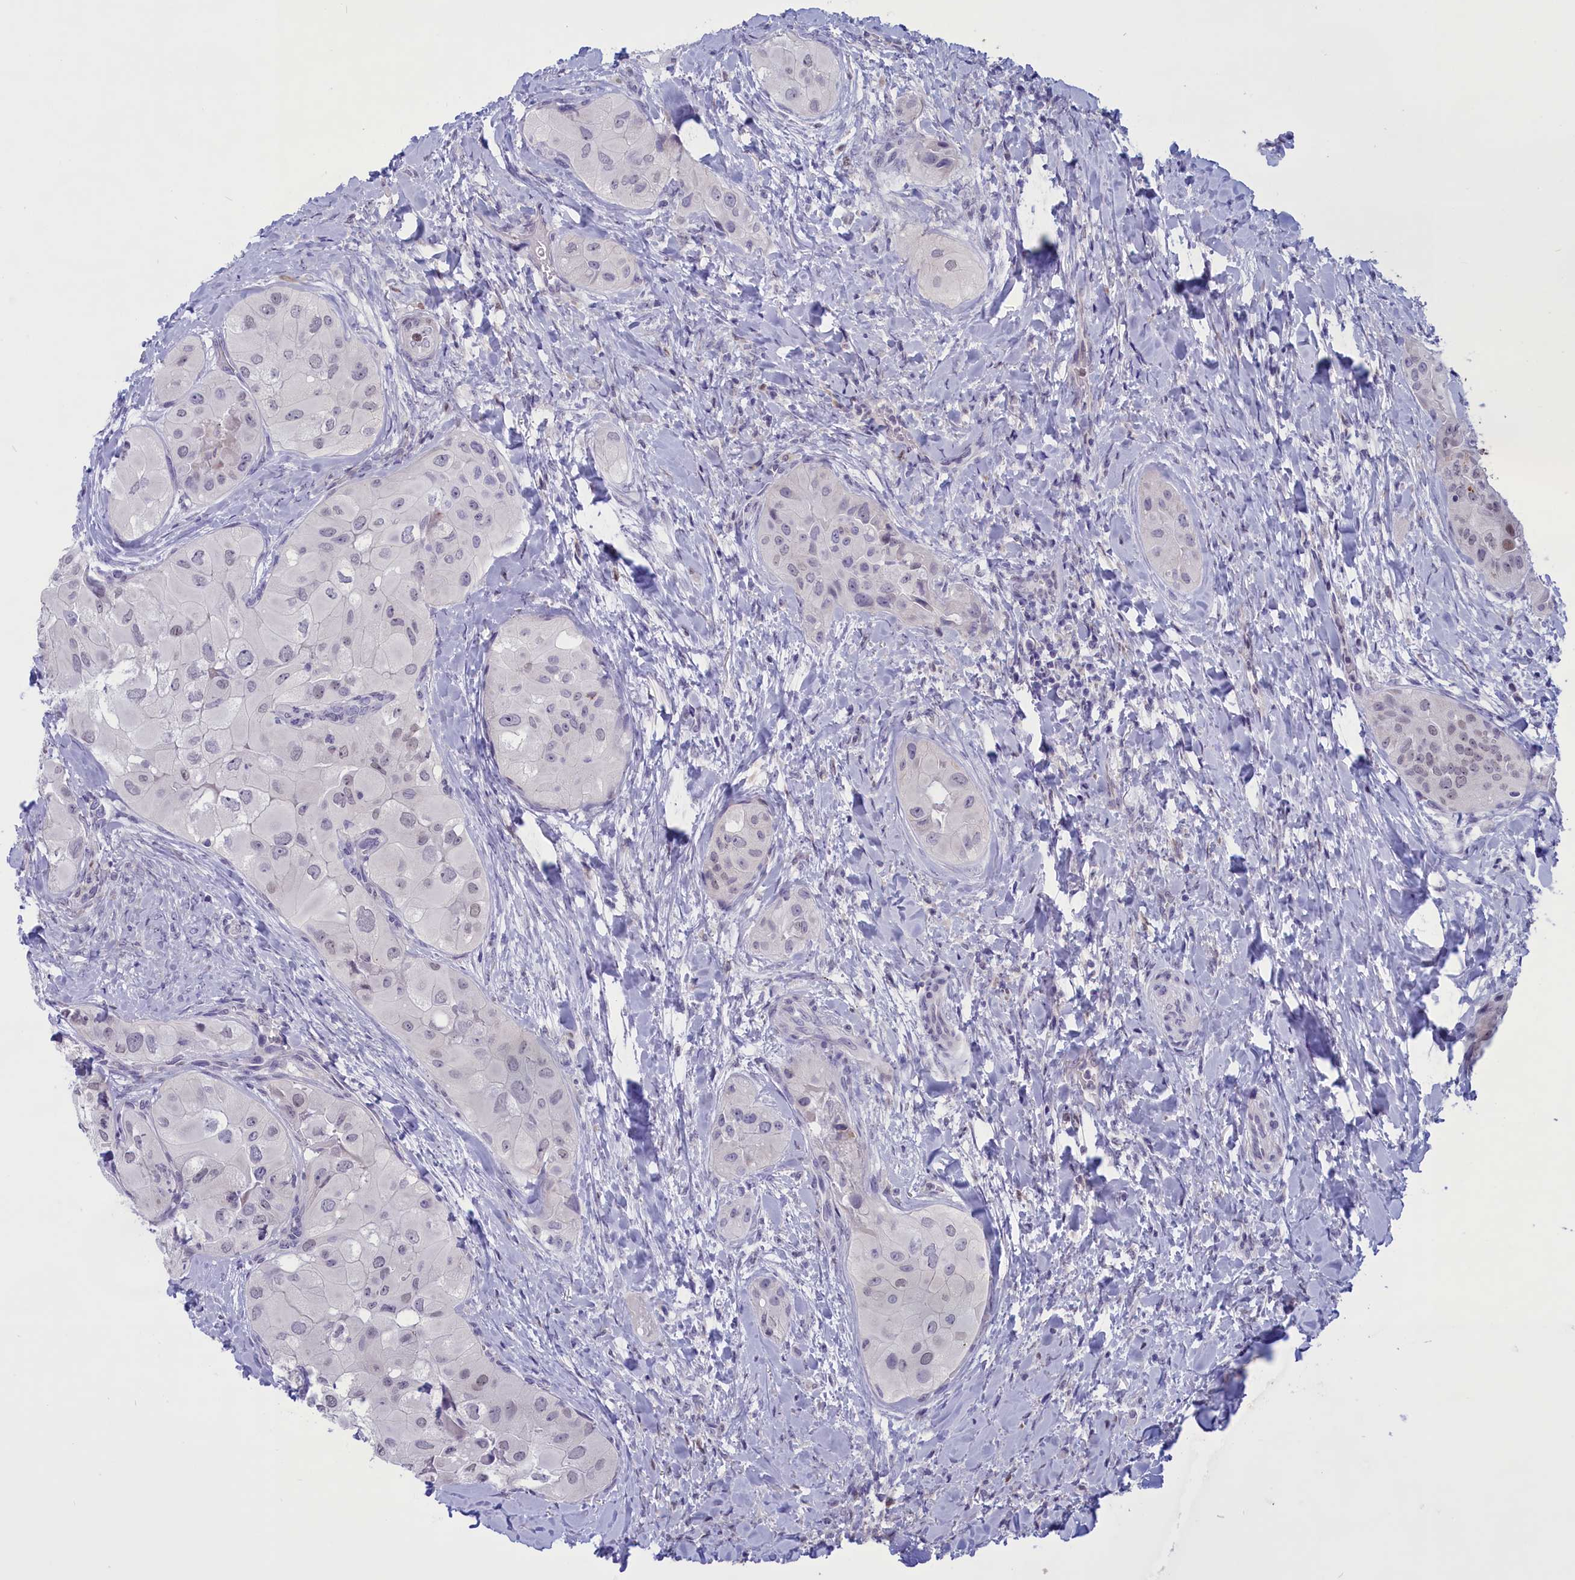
{"staining": {"intensity": "negative", "quantity": "none", "location": "none"}, "tissue": "thyroid cancer", "cell_type": "Tumor cells", "image_type": "cancer", "snomed": [{"axis": "morphology", "description": "Normal tissue, NOS"}, {"axis": "morphology", "description": "Papillary adenocarcinoma, NOS"}, {"axis": "topography", "description": "Thyroid gland"}], "caption": "The photomicrograph exhibits no significant expression in tumor cells of thyroid cancer (papillary adenocarcinoma).", "gene": "ELOA2", "patient": {"sex": "female", "age": 59}}